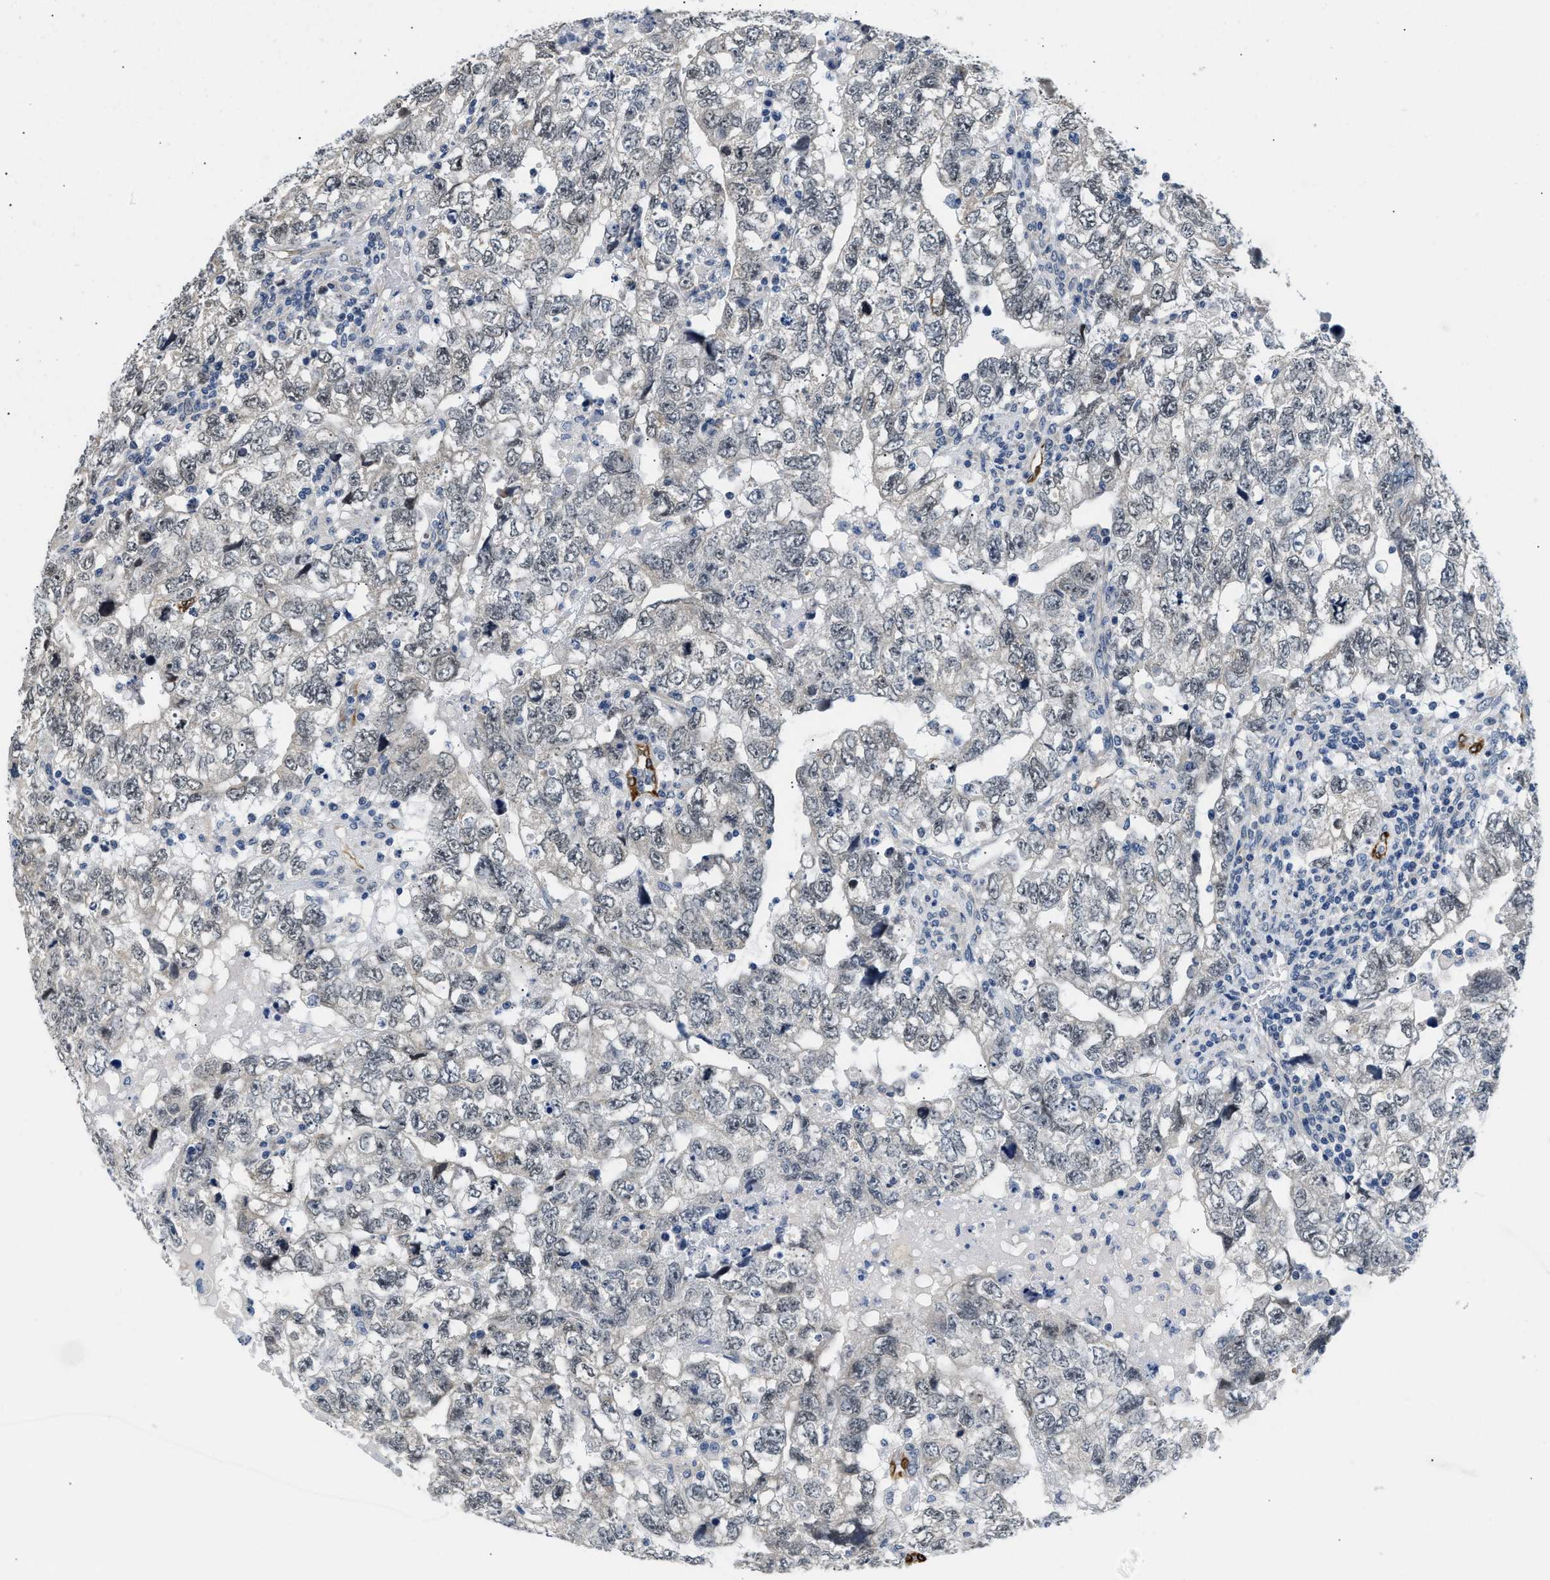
{"staining": {"intensity": "weak", "quantity": "<25%", "location": "nuclear"}, "tissue": "testis cancer", "cell_type": "Tumor cells", "image_type": "cancer", "snomed": [{"axis": "morphology", "description": "Carcinoma, Embryonal, NOS"}, {"axis": "topography", "description": "Testis"}], "caption": "Tumor cells are negative for protein expression in human embryonal carcinoma (testis).", "gene": "CLGN", "patient": {"sex": "male", "age": 36}}